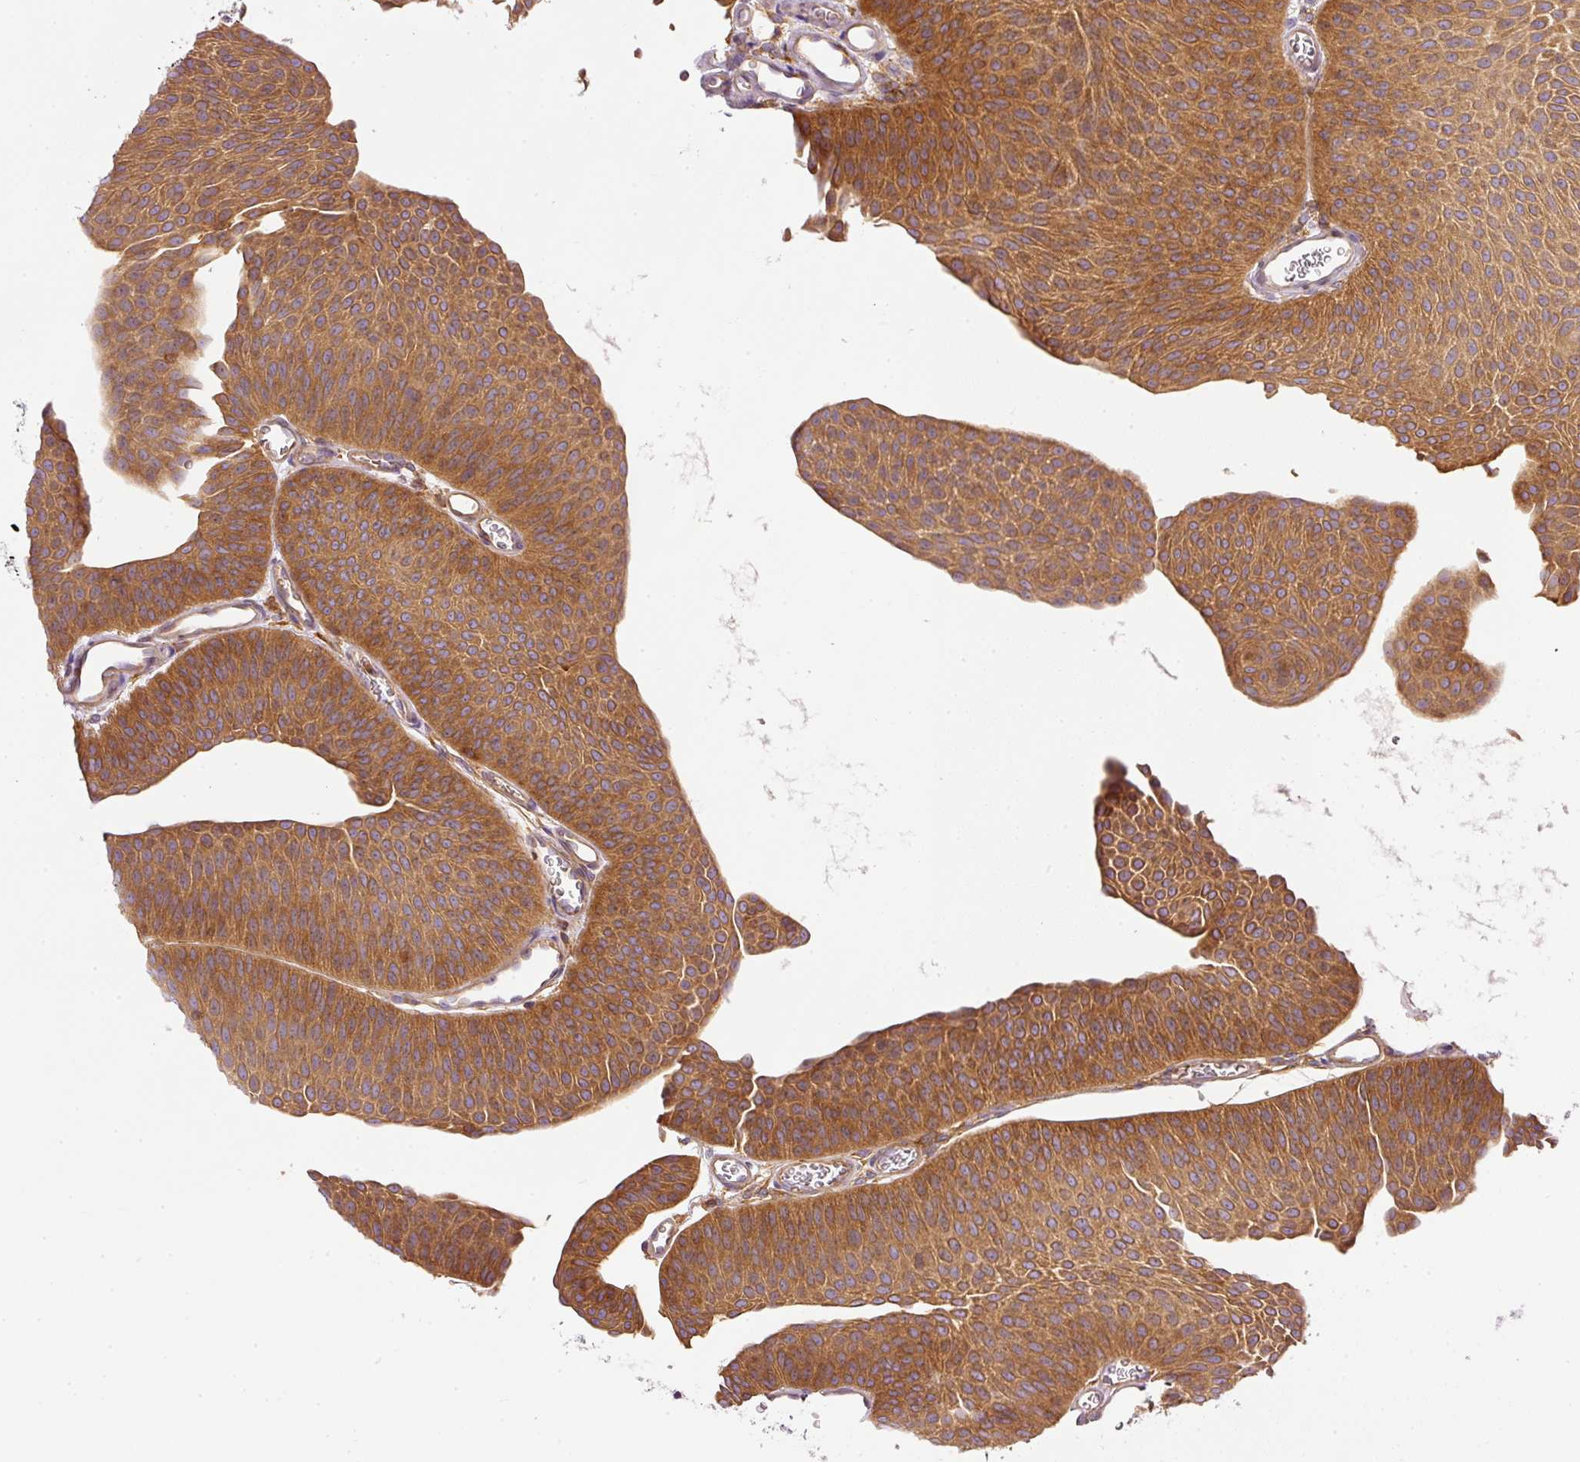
{"staining": {"intensity": "moderate", "quantity": ">75%", "location": "cytoplasmic/membranous"}, "tissue": "urothelial cancer", "cell_type": "Tumor cells", "image_type": "cancer", "snomed": [{"axis": "morphology", "description": "Urothelial carcinoma, Low grade"}, {"axis": "topography", "description": "Urinary bladder"}], "caption": "IHC image of human low-grade urothelial carcinoma stained for a protein (brown), which demonstrates medium levels of moderate cytoplasmic/membranous expression in approximately >75% of tumor cells.", "gene": "TBC1D2B", "patient": {"sex": "female", "age": 60}}